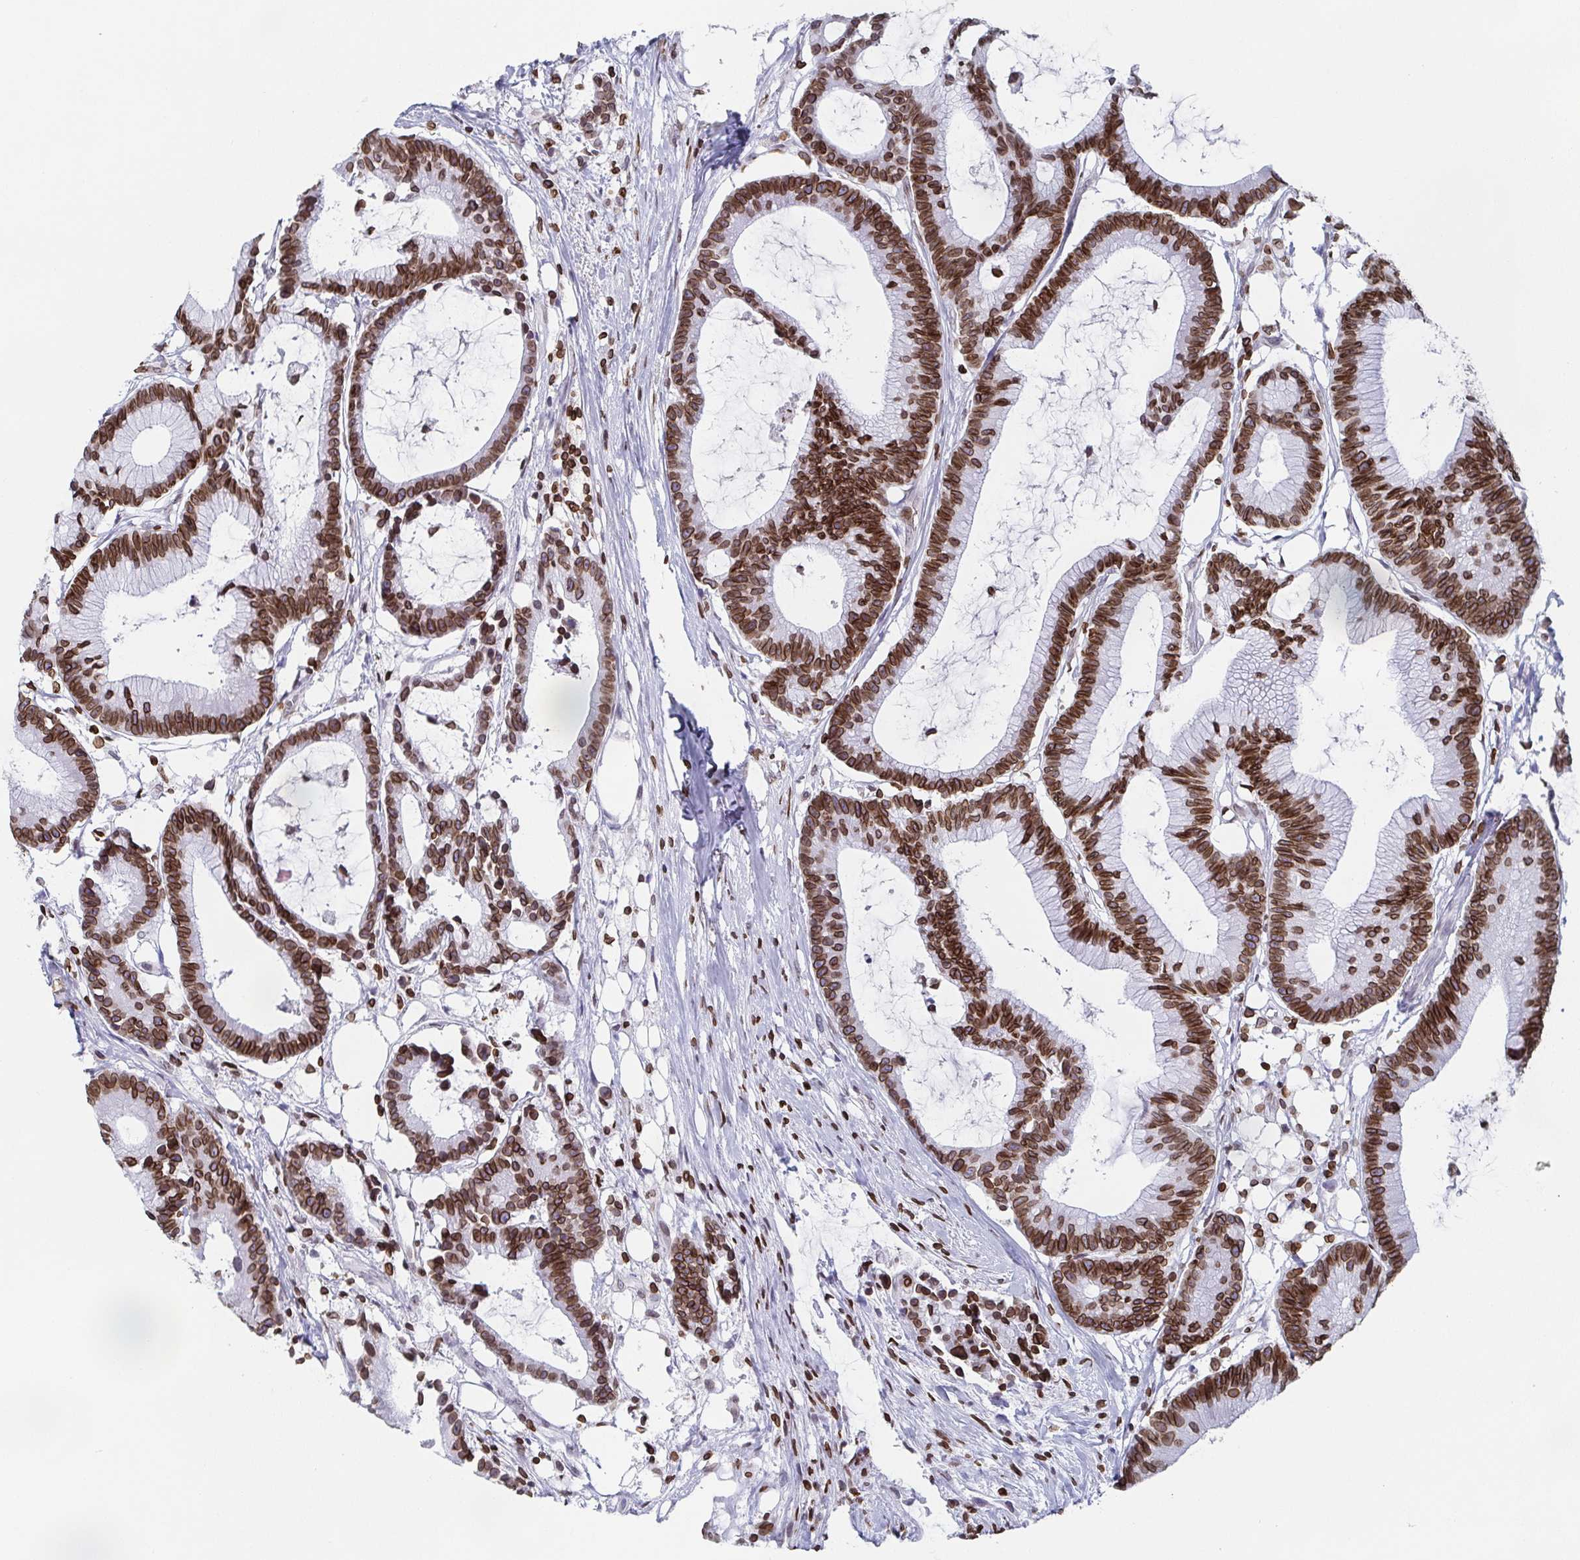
{"staining": {"intensity": "strong", "quantity": ">75%", "location": "cytoplasmic/membranous,nuclear"}, "tissue": "colorectal cancer", "cell_type": "Tumor cells", "image_type": "cancer", "snomed": [{"axis": "morphology", "description": "Adenocarcinoma, NOS"}, {"axis": "topography", "description": "Colon"}], "caption": "About >75% of tumor cells in colorectal cancer show strong cytoplasmic/membranous and nuclear protein positivity as visualized by brown immunohistochemical staining.", "gene": "BTBD7", "patient": {"sex": "female", "age": 78}}